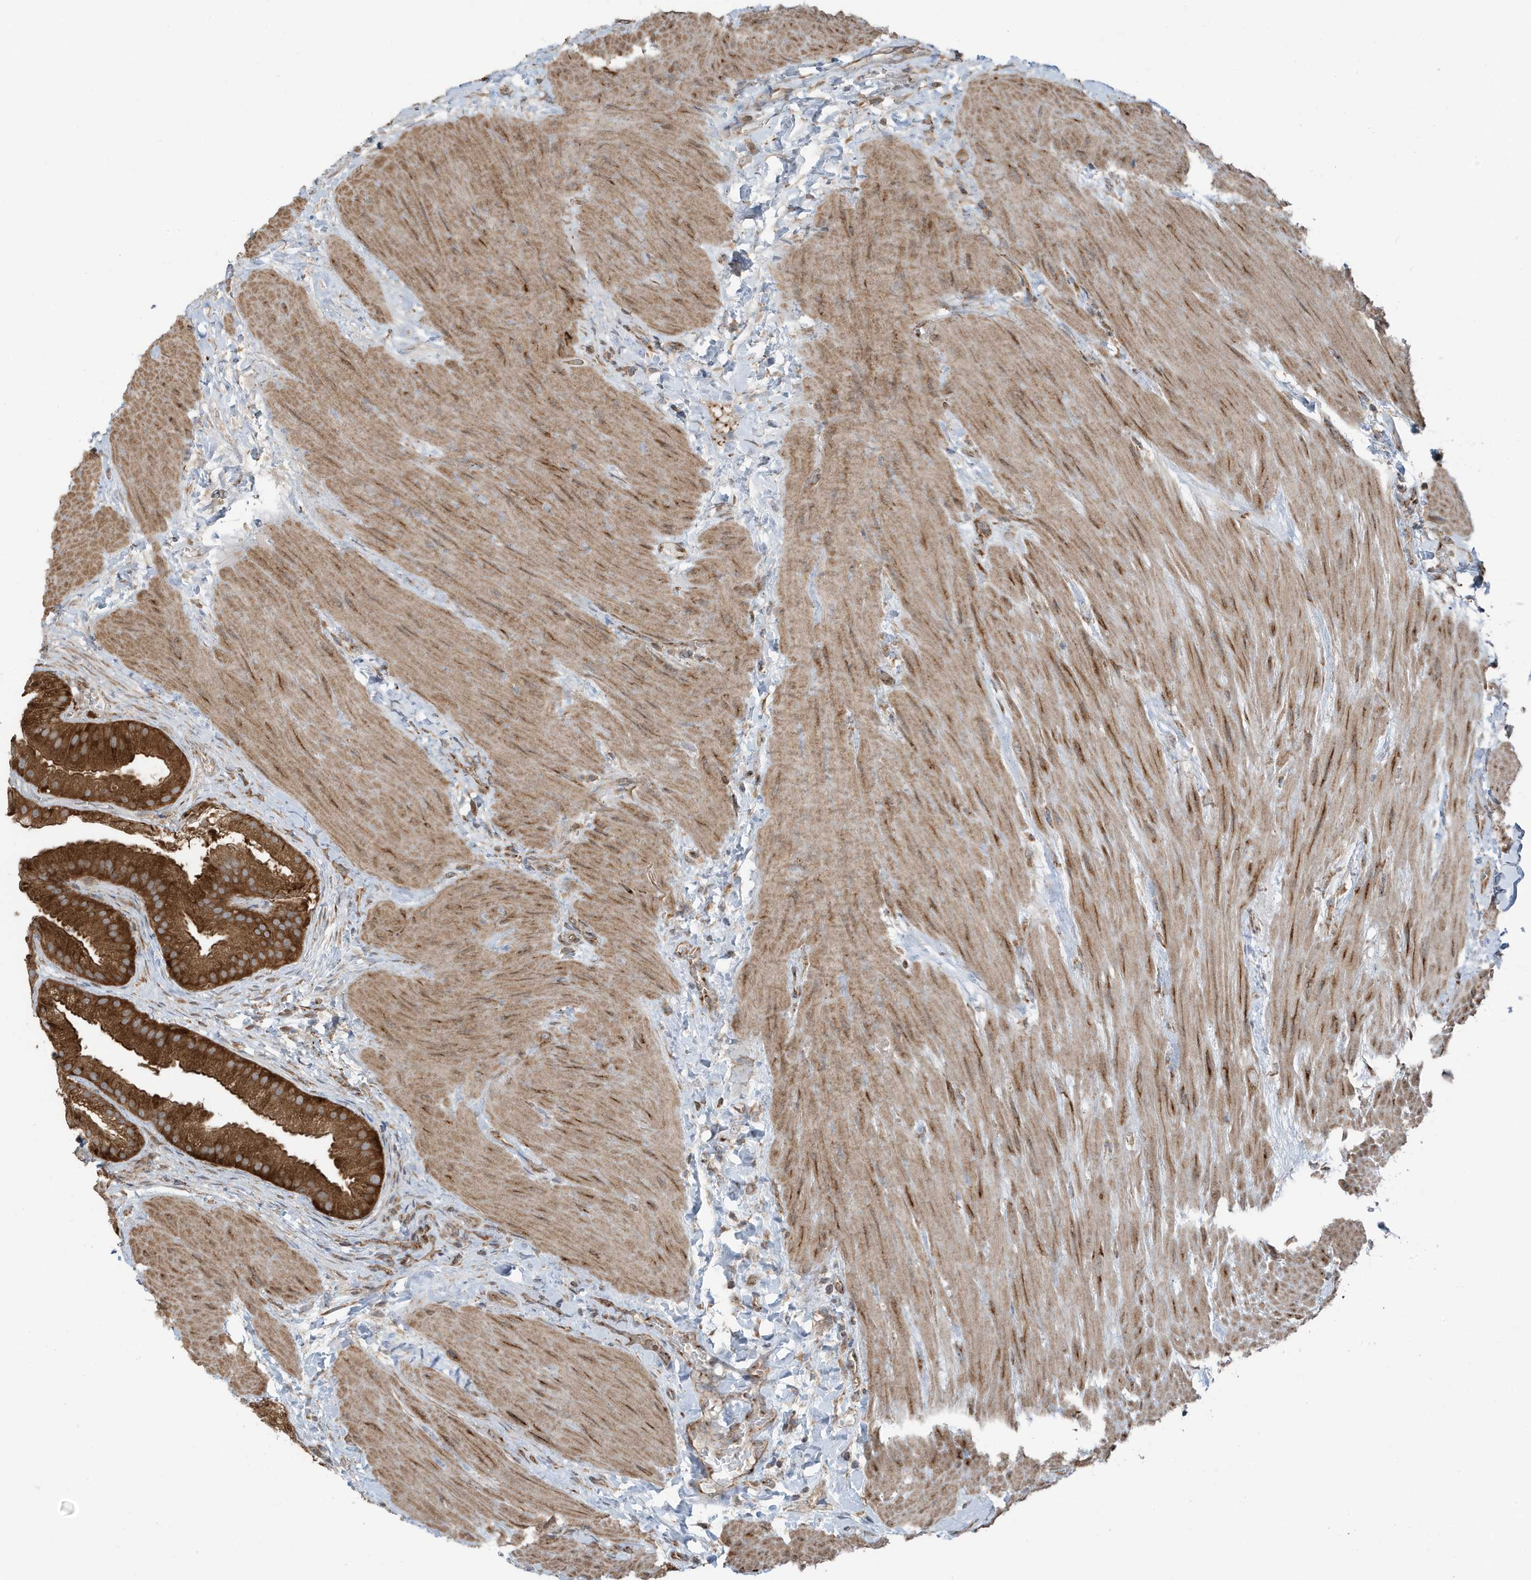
{"staining": {"intensity": "strong", "quantity": ">75%", "location": "cytoplasmic/membranous"}, "tissue": "gallbladder", "cell_type": "Glandular cells", "image_type": "normal", "snomed": [{"axis": "morphology", "description": "Normal tissue, NOS"}, {"axis": "topography", "description": "Gallbladder"}], "caption": "Immunohistochemistry (IHC) of normal human gallbladder exhibits high levels of strong cytoplasmic/membranous positivity in about >75% of glandular cells.", "gene": "GOLGA4", "patient": {"sex": "male", "age": 55}}